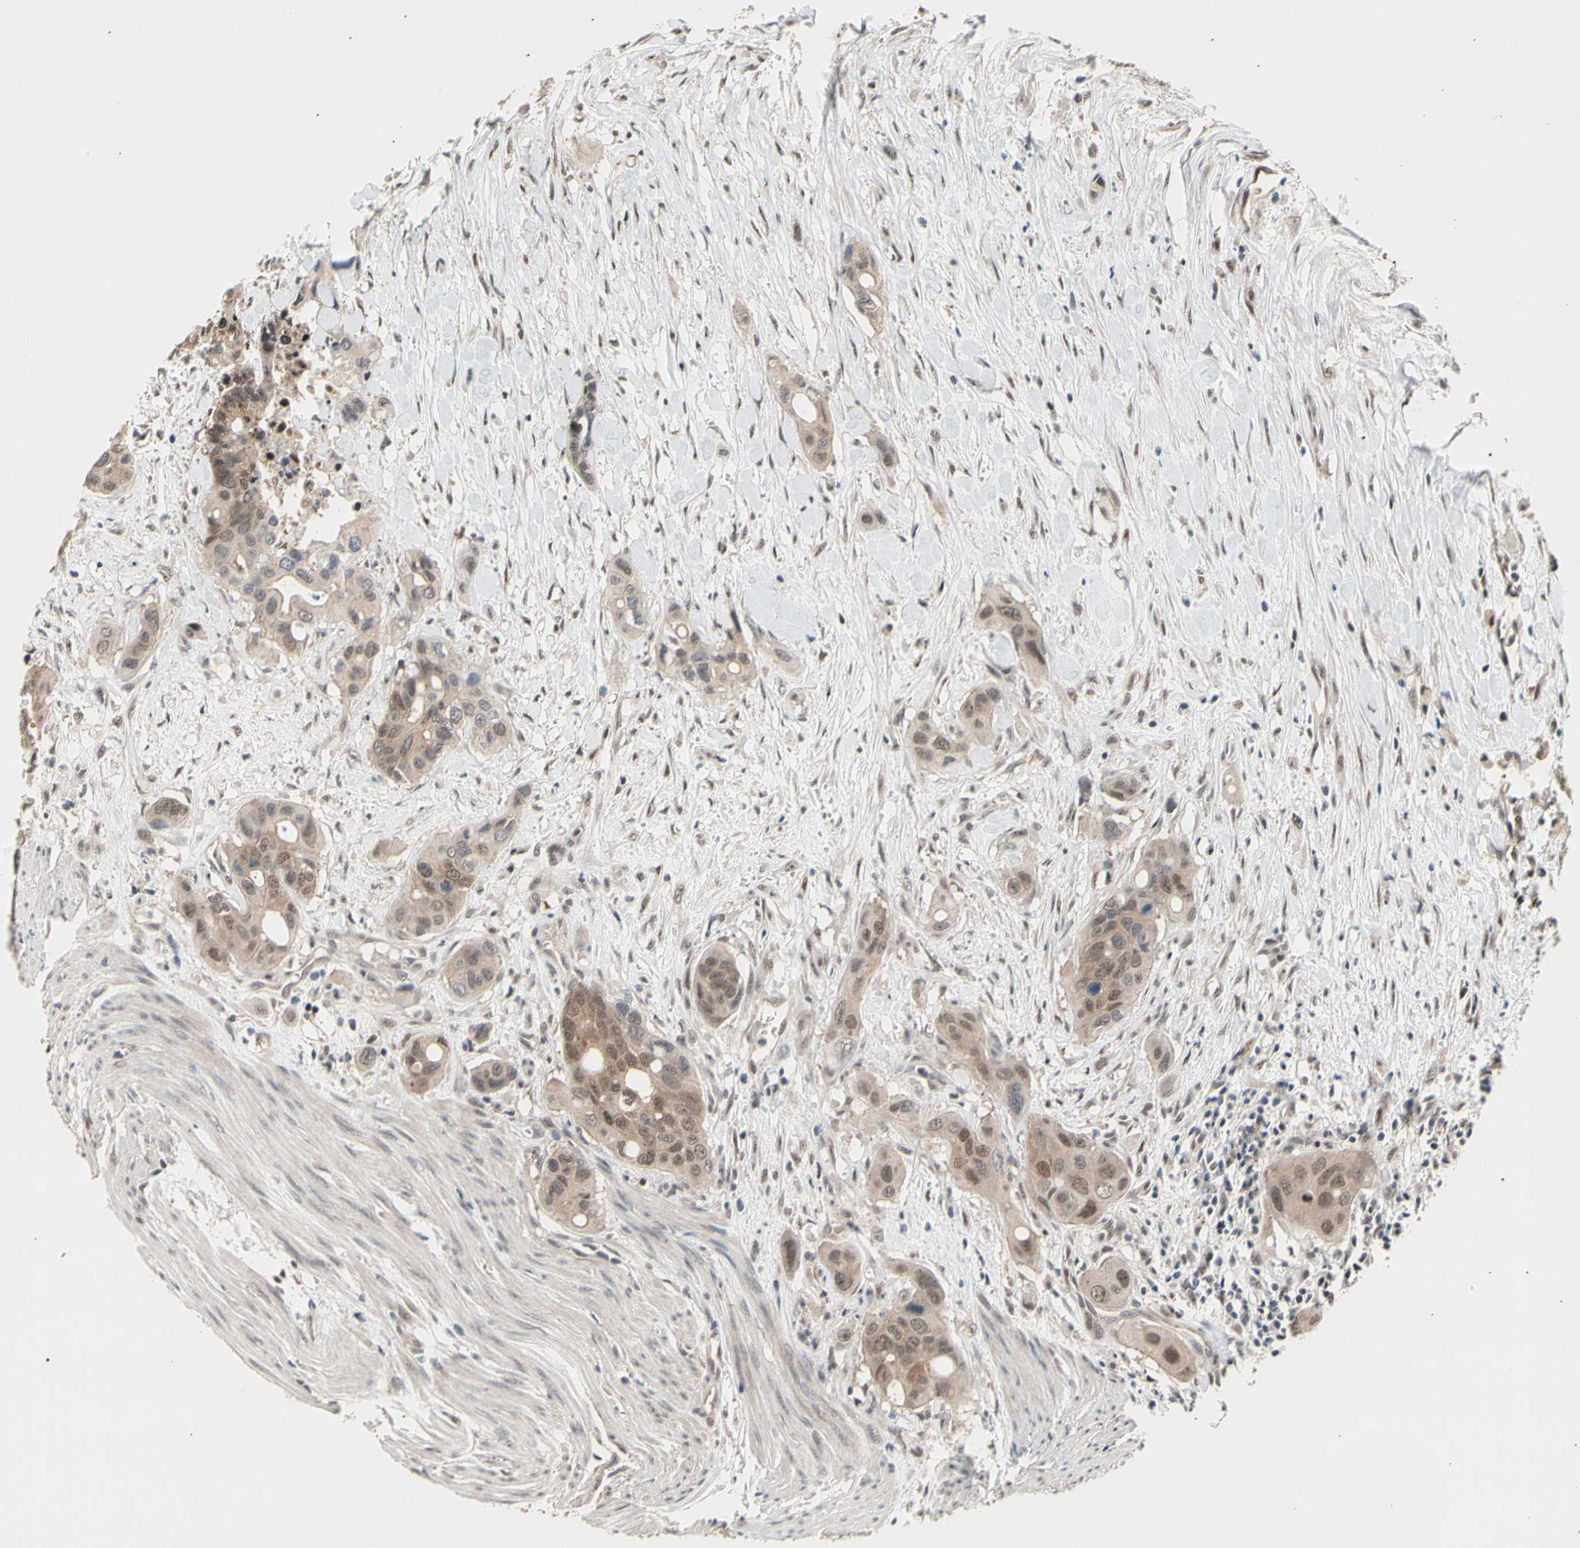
{"staining": {"intensity": "weak", "quantity": ">75%", "location": "cytoplasmic/membranous,nuclear"}, "tissue": "colorectal cancer", "cell_type": "Tumor cells", "image_type": "cancer", "snomed": [{"axis": "morphology", "description": "Adenocarcinoma, NOS"}, {"axis": "topography", "description": "Colon"}], "caption": "Protein staining exhibits weak cytoplasmic/membranous and nuclear staining in approximately >75% of tumor cells in colorectal adenocarcinoma. (Brightfield microscopy of DAB IHC at high magnification).", "gene": "NGEF", "patient": {"sex": "female", "age": 57}}